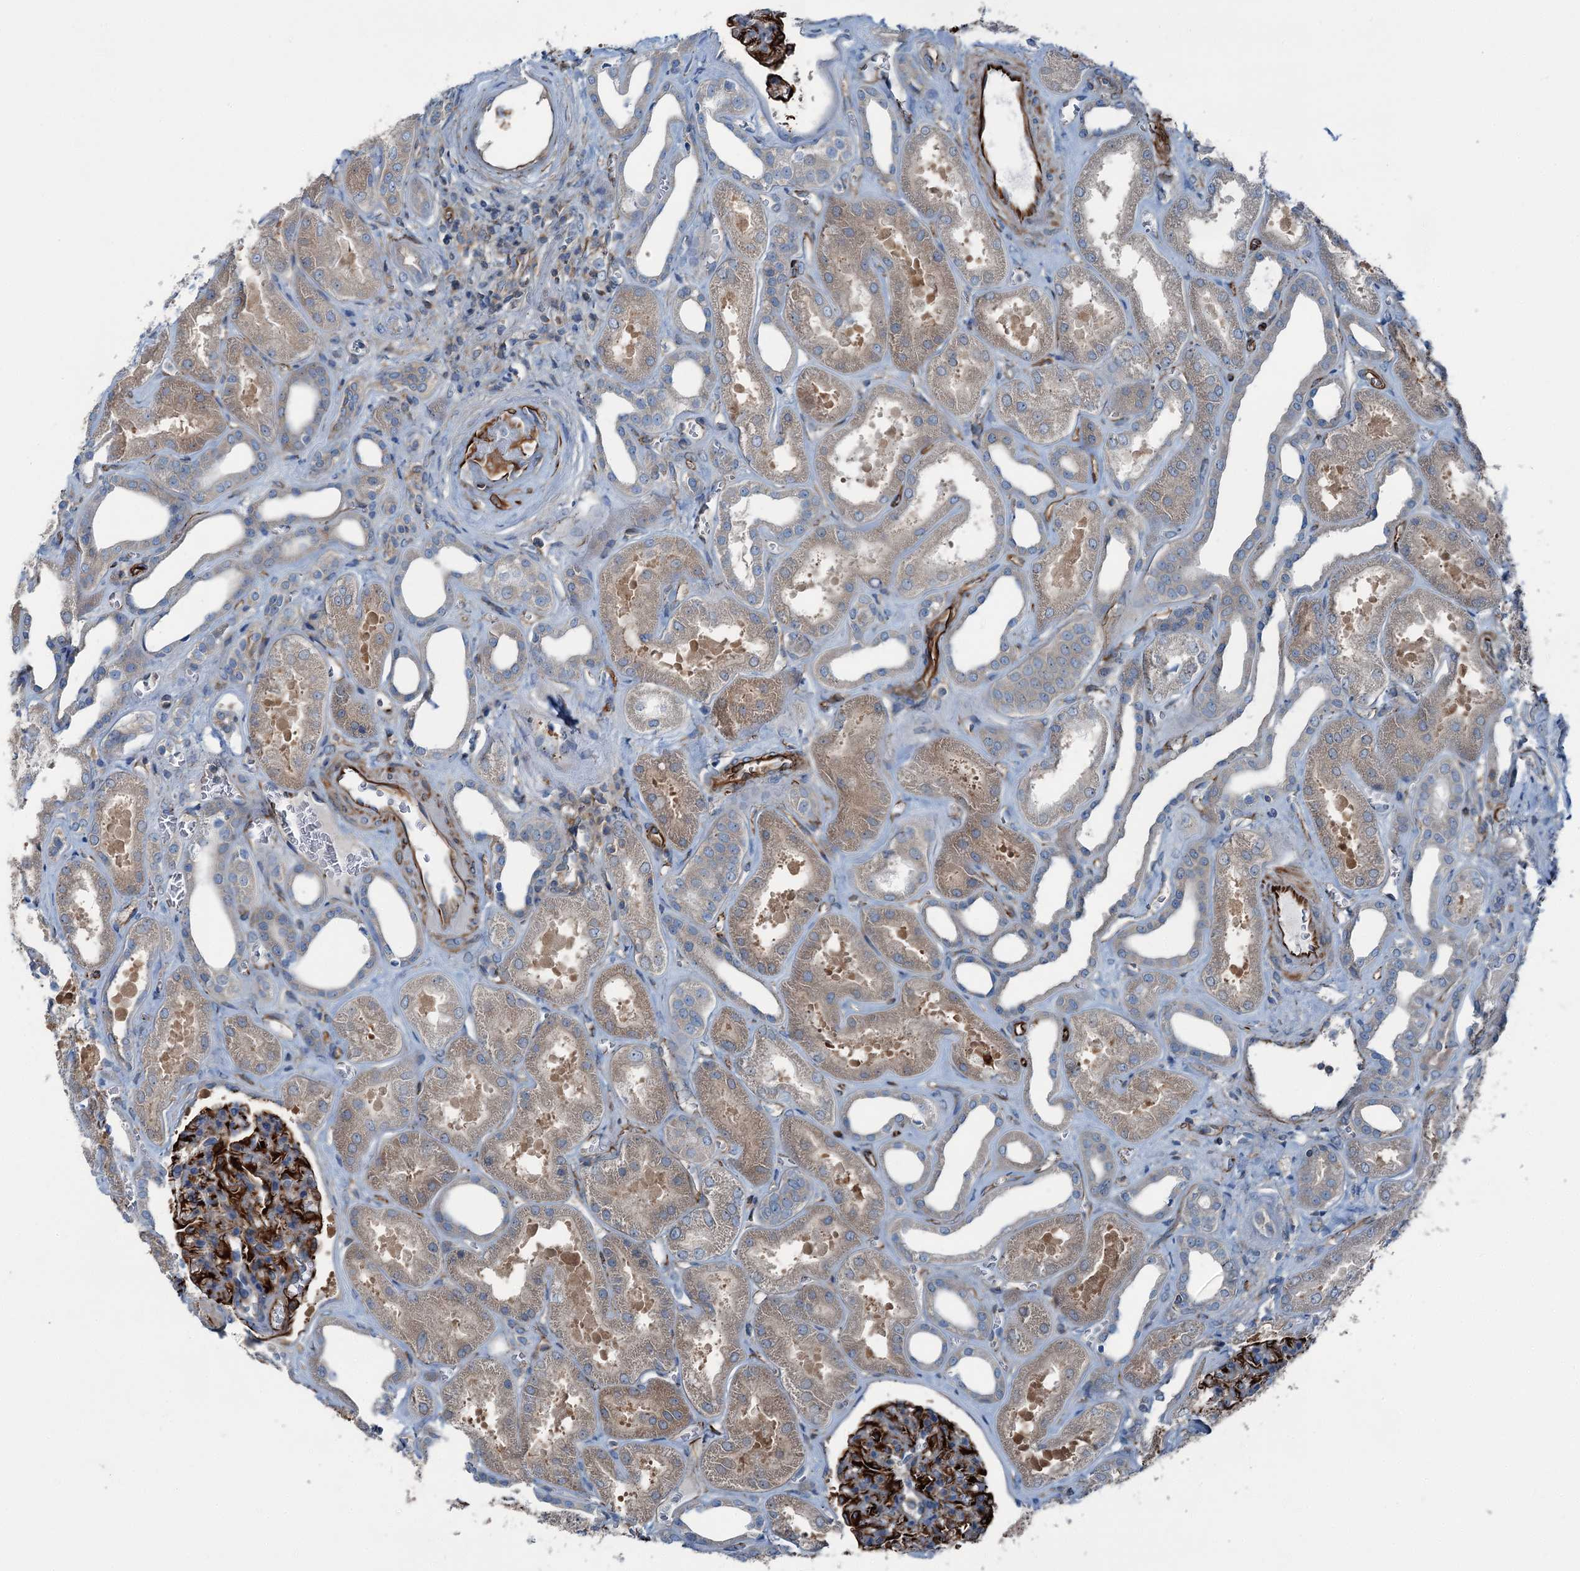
{"staining": {"intensity": "strong", "quantity": ">75%", "location": "cytoplasmic/membranous"}, "tissue": "kidney", "cell_type": "Cells in glomeruli", "image_type": "normal", "snomed": [{"axis": "morphology", "description": "Normal tissue, NOS"}, {"axis": "morphology", "description": "Adenocarcinoma, NOS"}, {"axis": "topography", "description": "Kidney"}], "caption": "Protein staining exhibits strong cytoplasmic/membranous expression in about >75% of cells in glomeruli in benign kidney.", "gene": "AXL", "patient": {"sex": "female", "age": 68}}